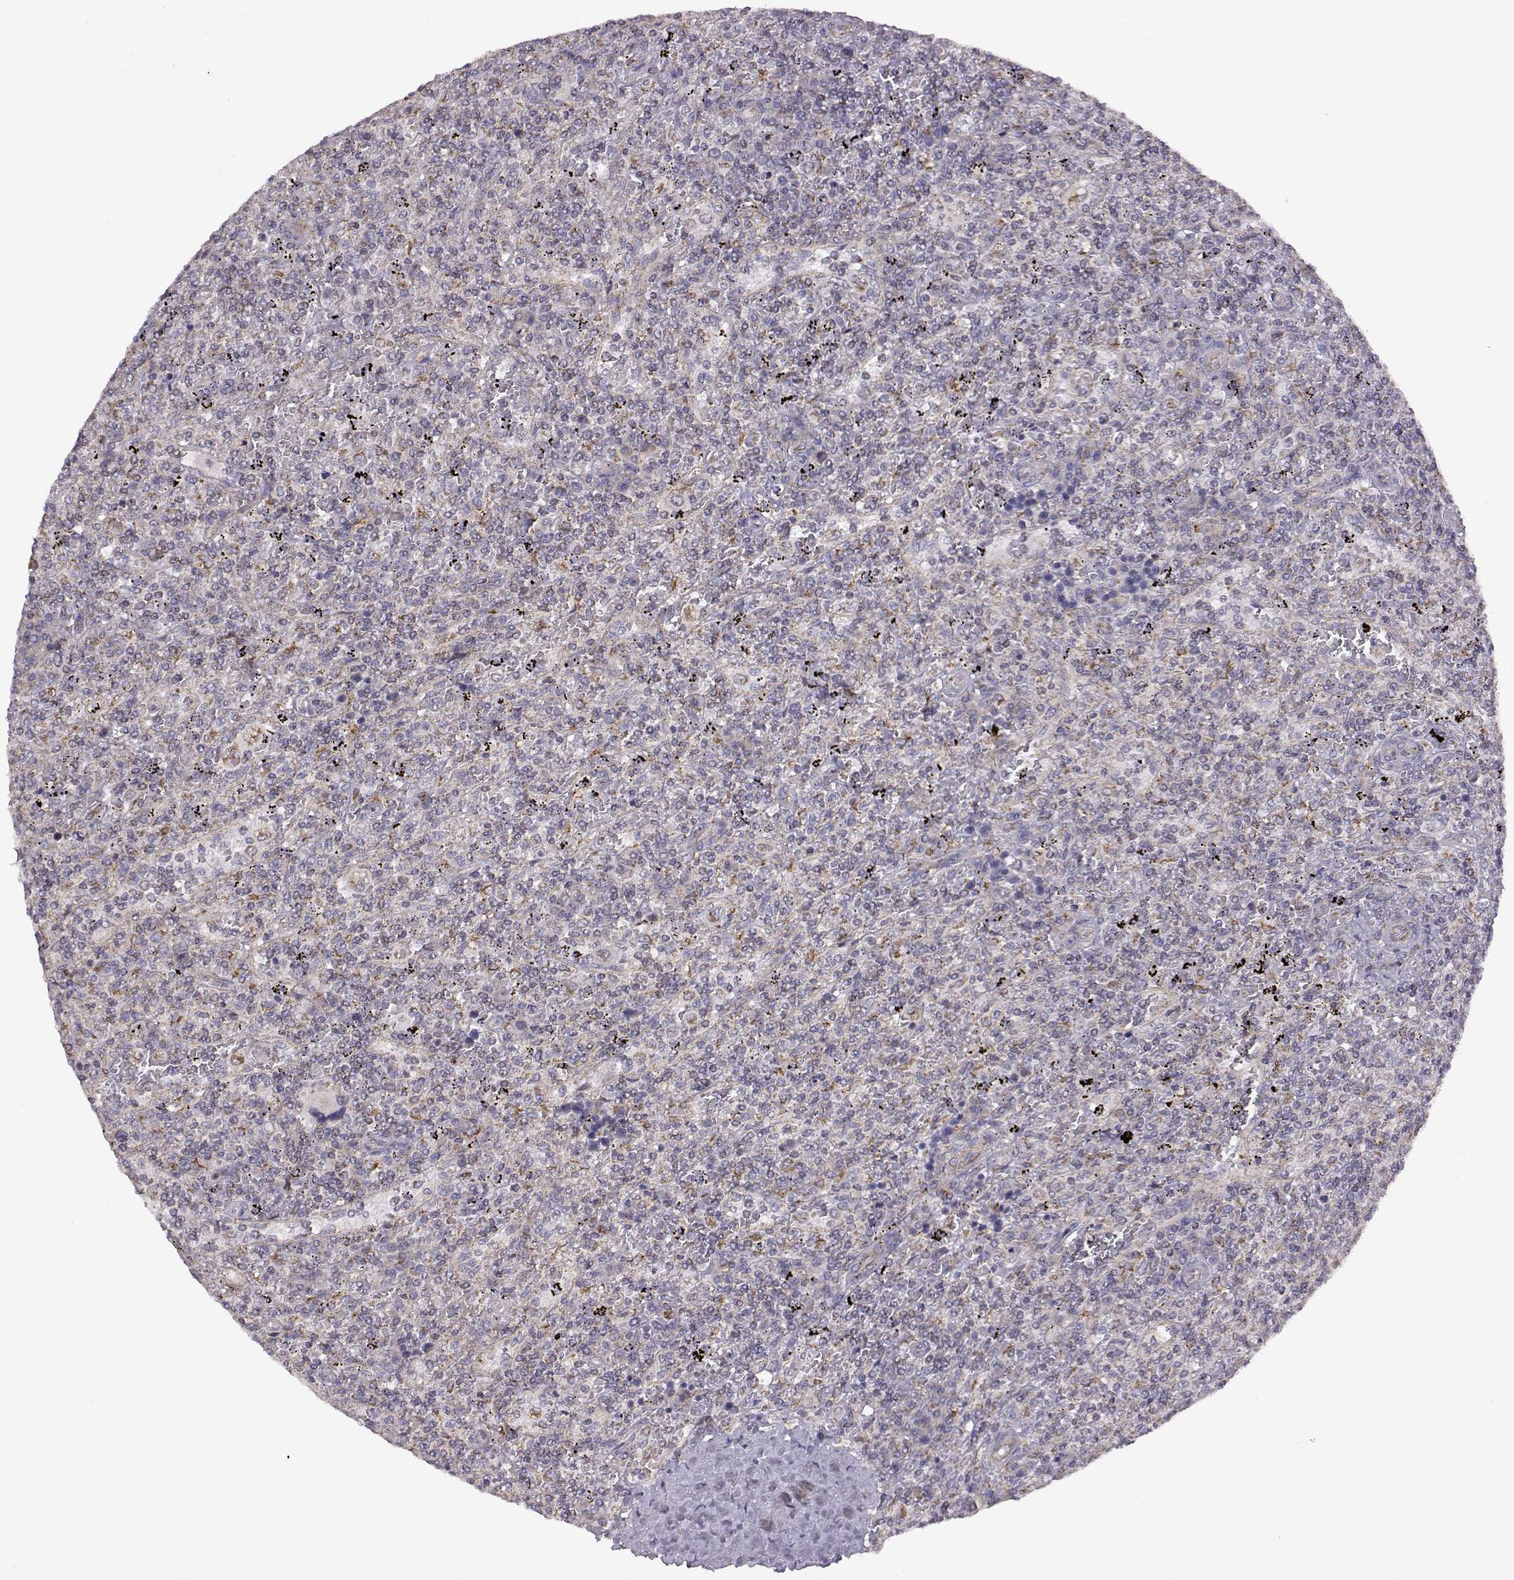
{"staining": {"intensity": "moderate", "quantity": "<25%", "location": "cytoplasmic/membranous"}, "tissue": "lymphoma", "cell_type": "Tumor cells", "image_type": "cancer", "snomed": [{"axis": "morphology", "description": "Malignant lymphoma, non-Hodgkin's type, Low grade"}, {"axis": "topography", "description": "Spleen"}], "caption": "Immunohistochemistry micrograph of neoplastic tissue: human low-grade malignant lymphoma, non-Hodgkin's type stained using immunohistochemistry (IHC) displays low levels of moderate protein expression localized specifically in the cytoplasmic/membranous of tumor cells, appearing as a cytoplasmic/membranous brown color.", "gene": "DDC", "patient": {"sex": "male", "age": 62}}